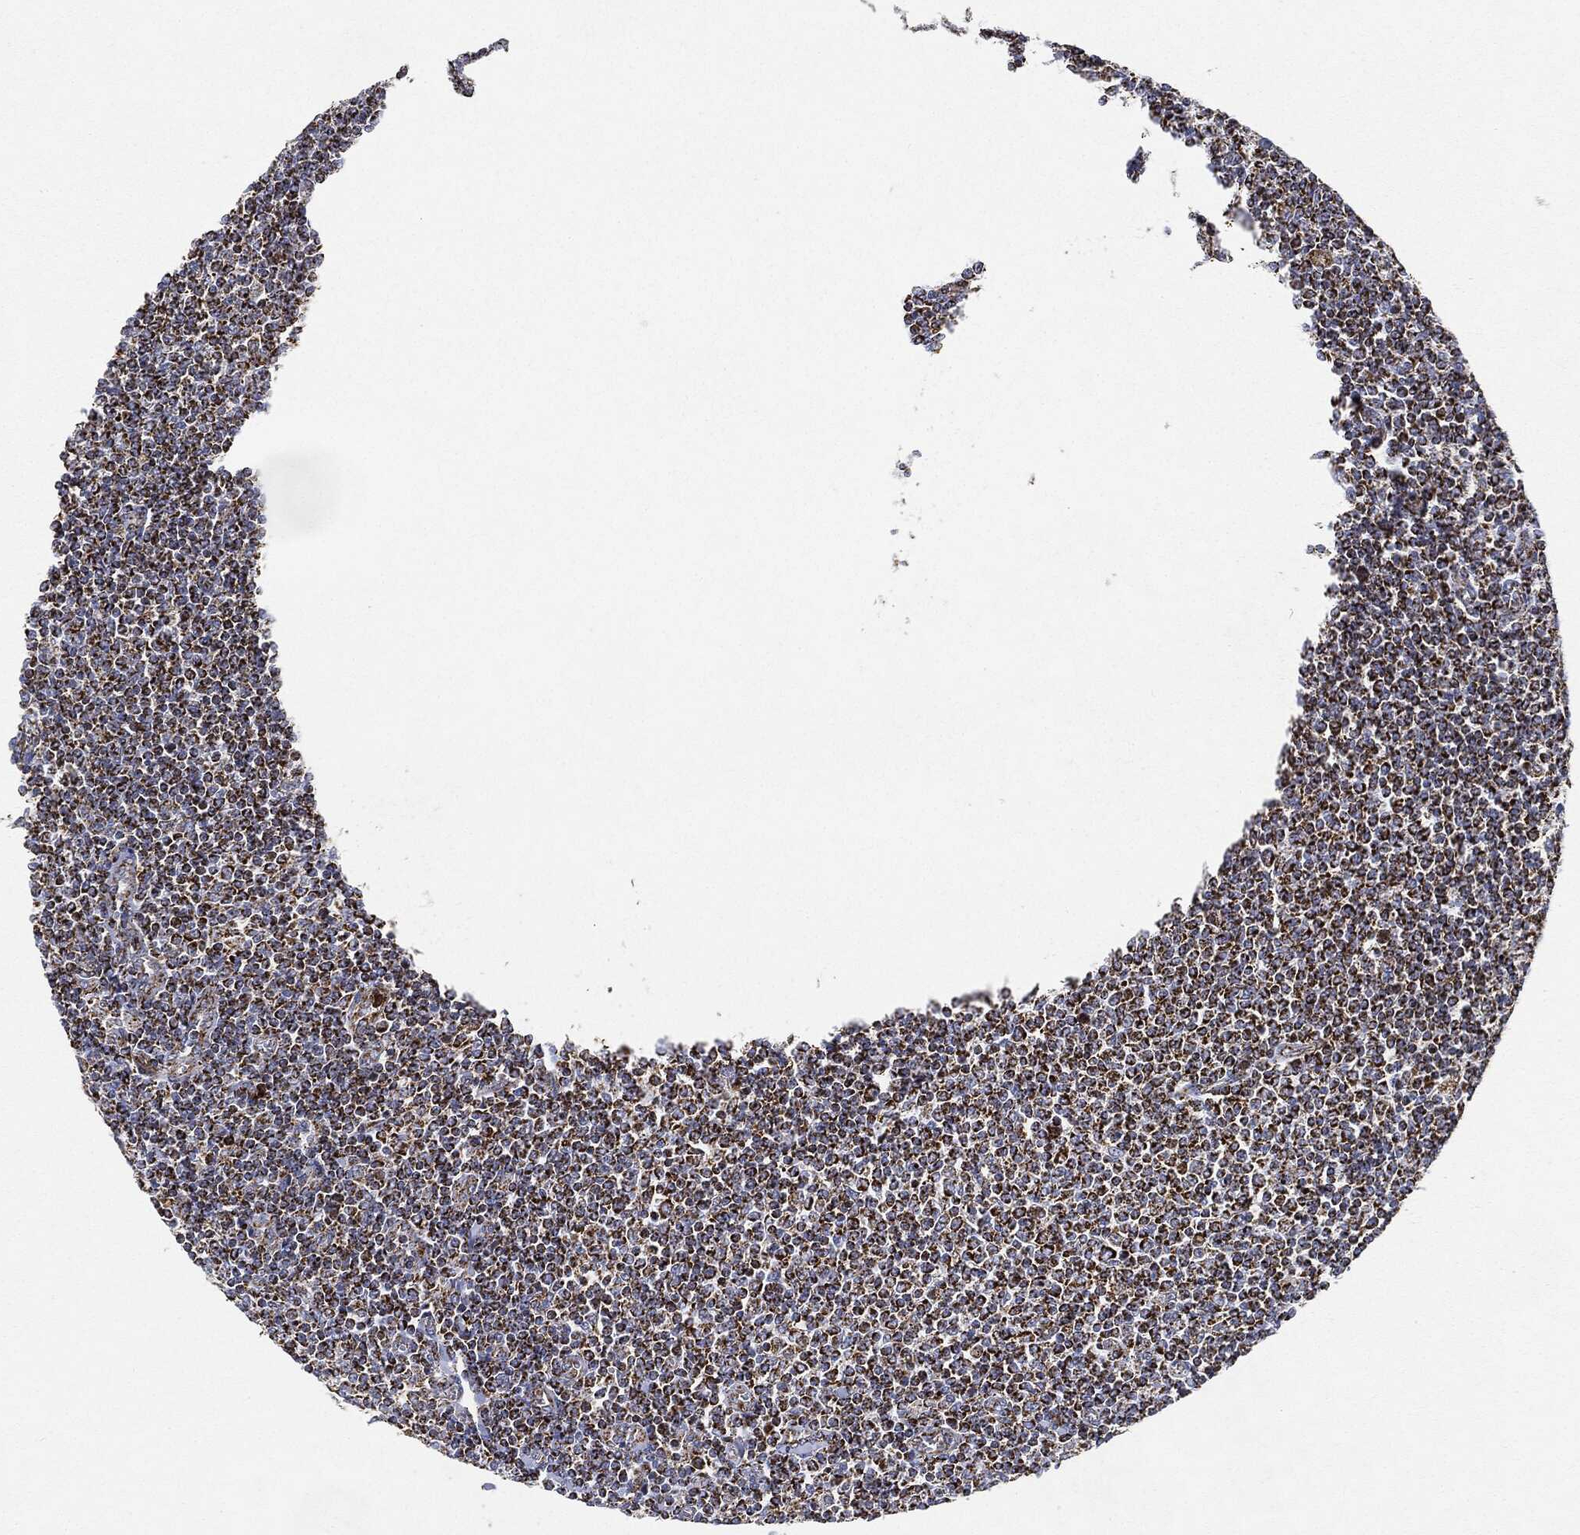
{"staining": {"intensity": "strong", "quantity": ">75%", "location": "cytoplasmic/membranous"}, "tissue": "lymphoma", "cell_type": "Tumor cells", "image_type": "cancer", "snomed": [{"axis": "morphology", "description": "Malignant lymphoma, non-Hodgkin's type, Low grade"}, {"axis": "topography", "description": "Lymph node"}], "caption": "This is a photomicrograph of immunohistochemistry staining of malignant lymphoma, non-Hodgkin's type (low-grade), which shows strong expression in the cytoplasmic/membranous of tumor cells.", "gene": "CAPN15", "patient": {"sex": "male", "age": 52}}